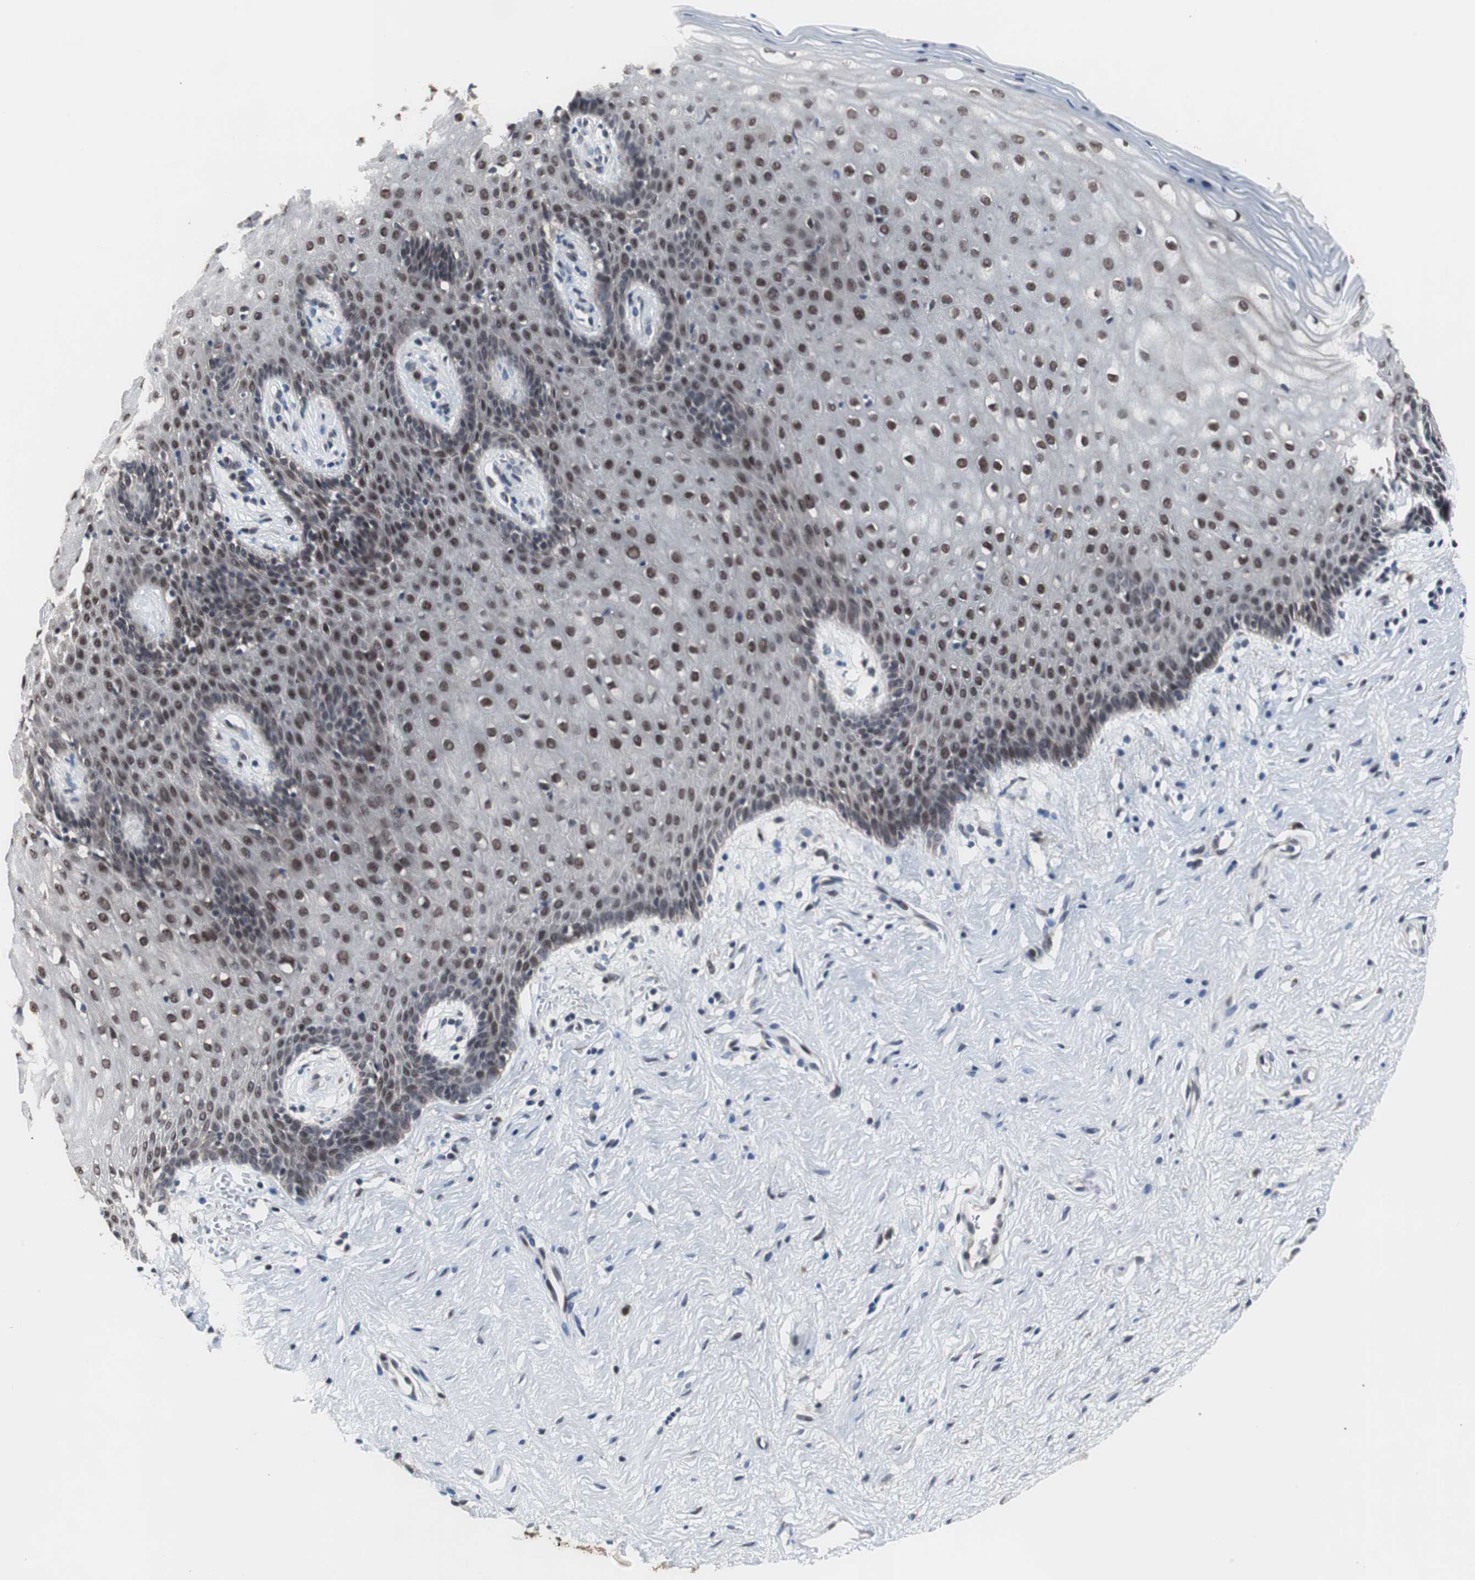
{"staining": {"intensity": "moderate", "quantity": ">75%", "location": "nuclear"}, "tissue": "vagina", "cell_type": "Squamous epithelial cells", "image_type": "normal", "snomed": [{"axis": "morphology", "description": "Normal tissue, NOS"}, {"axis": "topography", "description": "Vagina"}], "caption": "Squamous epithelial cells reveal moderate nuclear staining in about >75% of cells in normal vagina. The protein of interest is stained brown, and the nuclei are stained in blue (DAB (3,3'-diaminobenzidine) IHC with brightfield microscopy, high magnification).", "gene": "GTF2F2", "patient": {"sex": "female", "age": 44}}